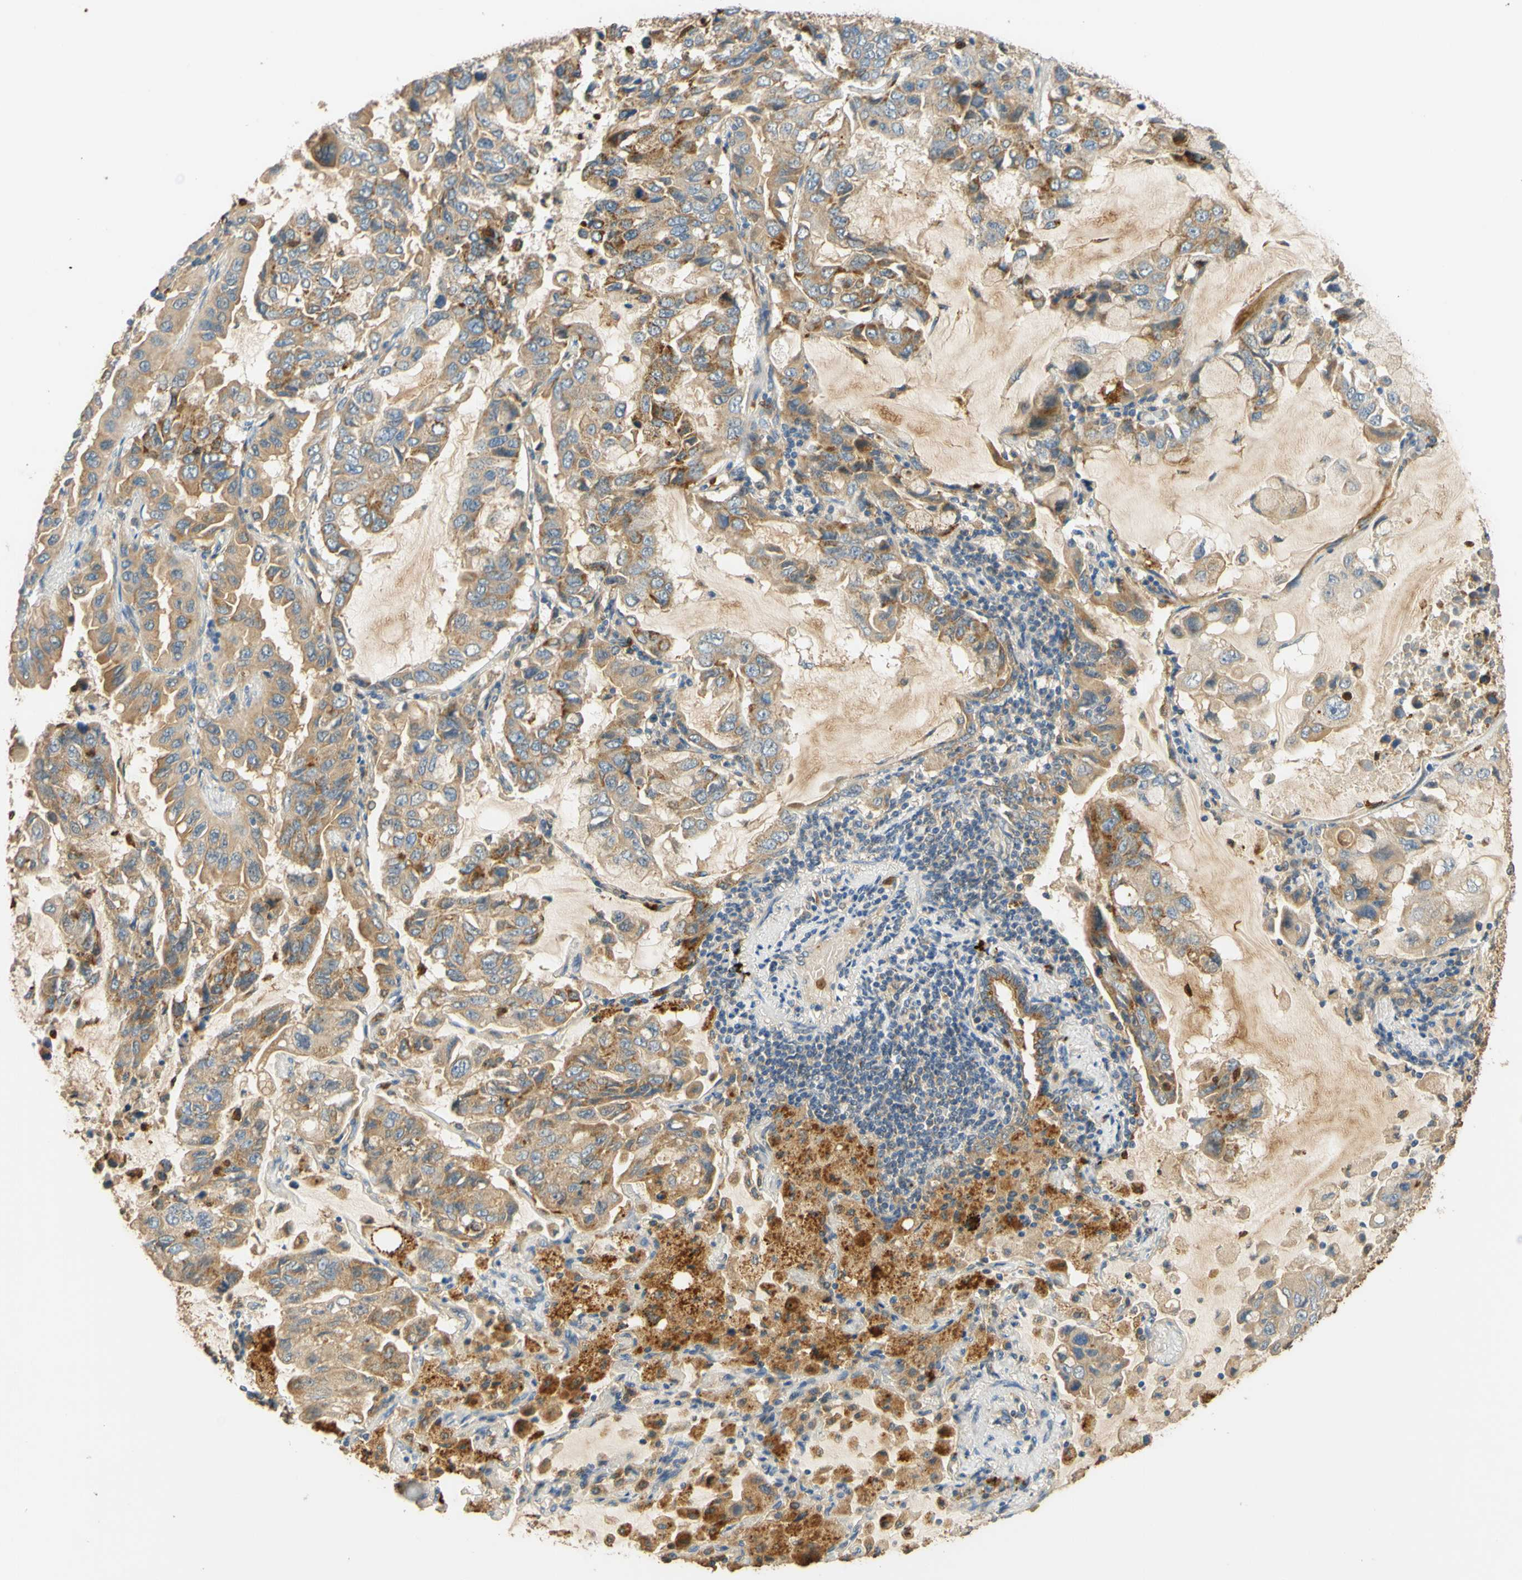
{"staining": {"intensity": "moderate", "quantity": ">75%", "location": "cytoplasmic/membranous"}, "tissue": "lung cancer", "cell_type": "Tumor cells", "image_type": "cancer", "snomed": [{"axis": "morphology", "description": "Adenocarcinoma, NOS"}, {"axis": "topography", "description": "Lung"}], "caption": "This image reveals IHC staining of adenocarcinoma (lung), with medium moderate cytoplasmic/membranous positivity in approximately >75% of tumor cells.", "gene": "ENTREP2", "patient": {"sex": "male", "age": 64}}